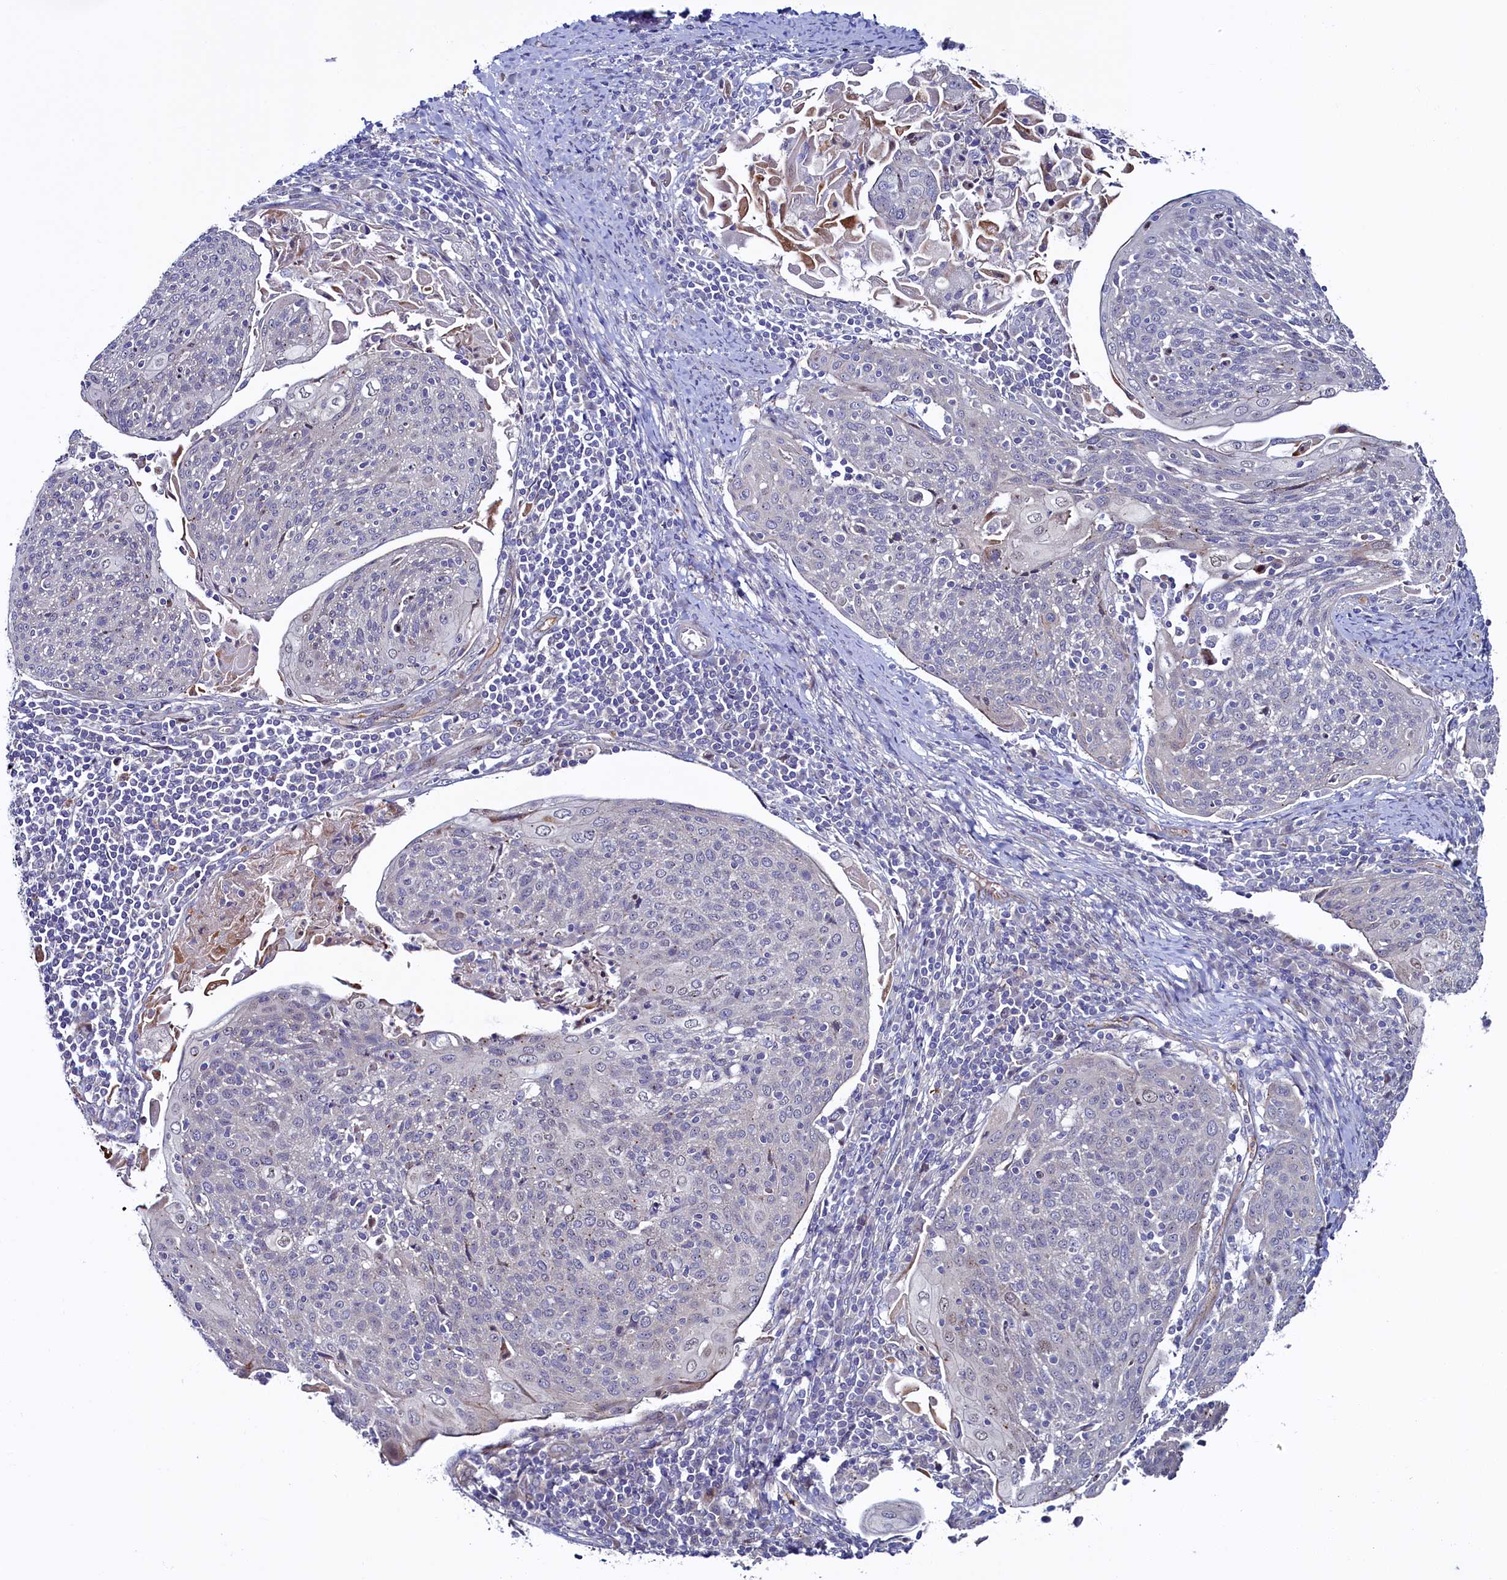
{"staining": {"intensity": "negative", "quantity": "none", "location": "none"}, "tissue": "cervical cancer", "cell_type": "Tumor cells", "image_type": "cancer", "snomed": [{"axis": "morphology", "description": "Squamous cell carcinoma, NOS"}, {"axis": "topography", "description": "Cervix"}], "caption": "Tumor cells are negative for brown protein staining in squamous cell carcinoma (cervical).", "gene": "PIK3C3", "patient": {"sex": "female", "age": 67}}